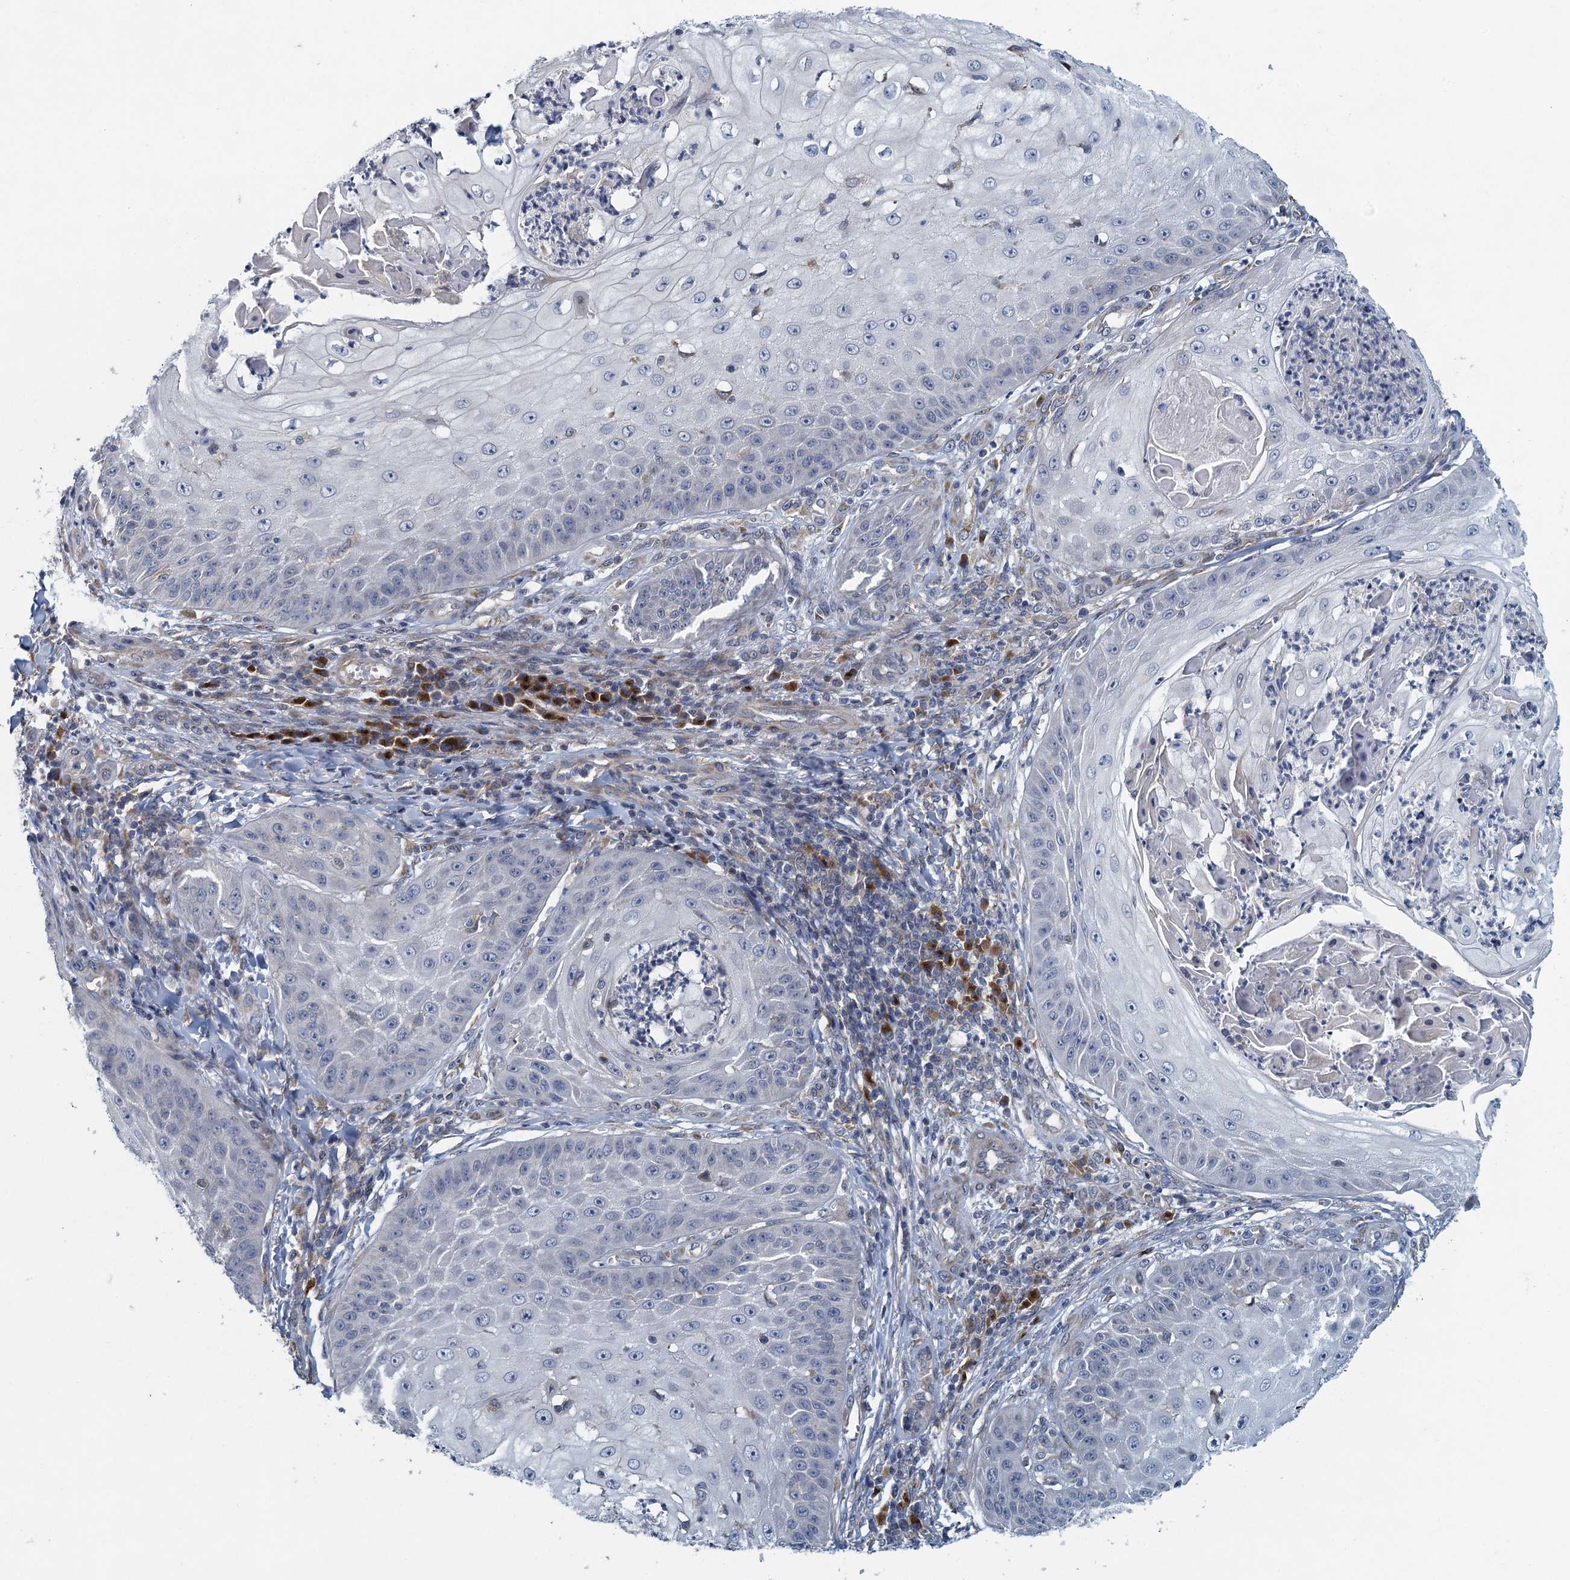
{"staining": {"intensity": "negative", "quantity": "none", "location": "none"}, "tissue": "skin cancer", "cell_type": "Tumor cells", "image_type": "cancer", "snomed": [{"axis": "morphology", "description": "Squamous cell carcinoma, NOS"}, {"axis": "topography", "description": "Skin"}], "caption": "The histopathology image exhibits no staining of tumor cells in skin cancer.", "gene": "ALG2", "patient": {"sex": "male", "age": 70}}